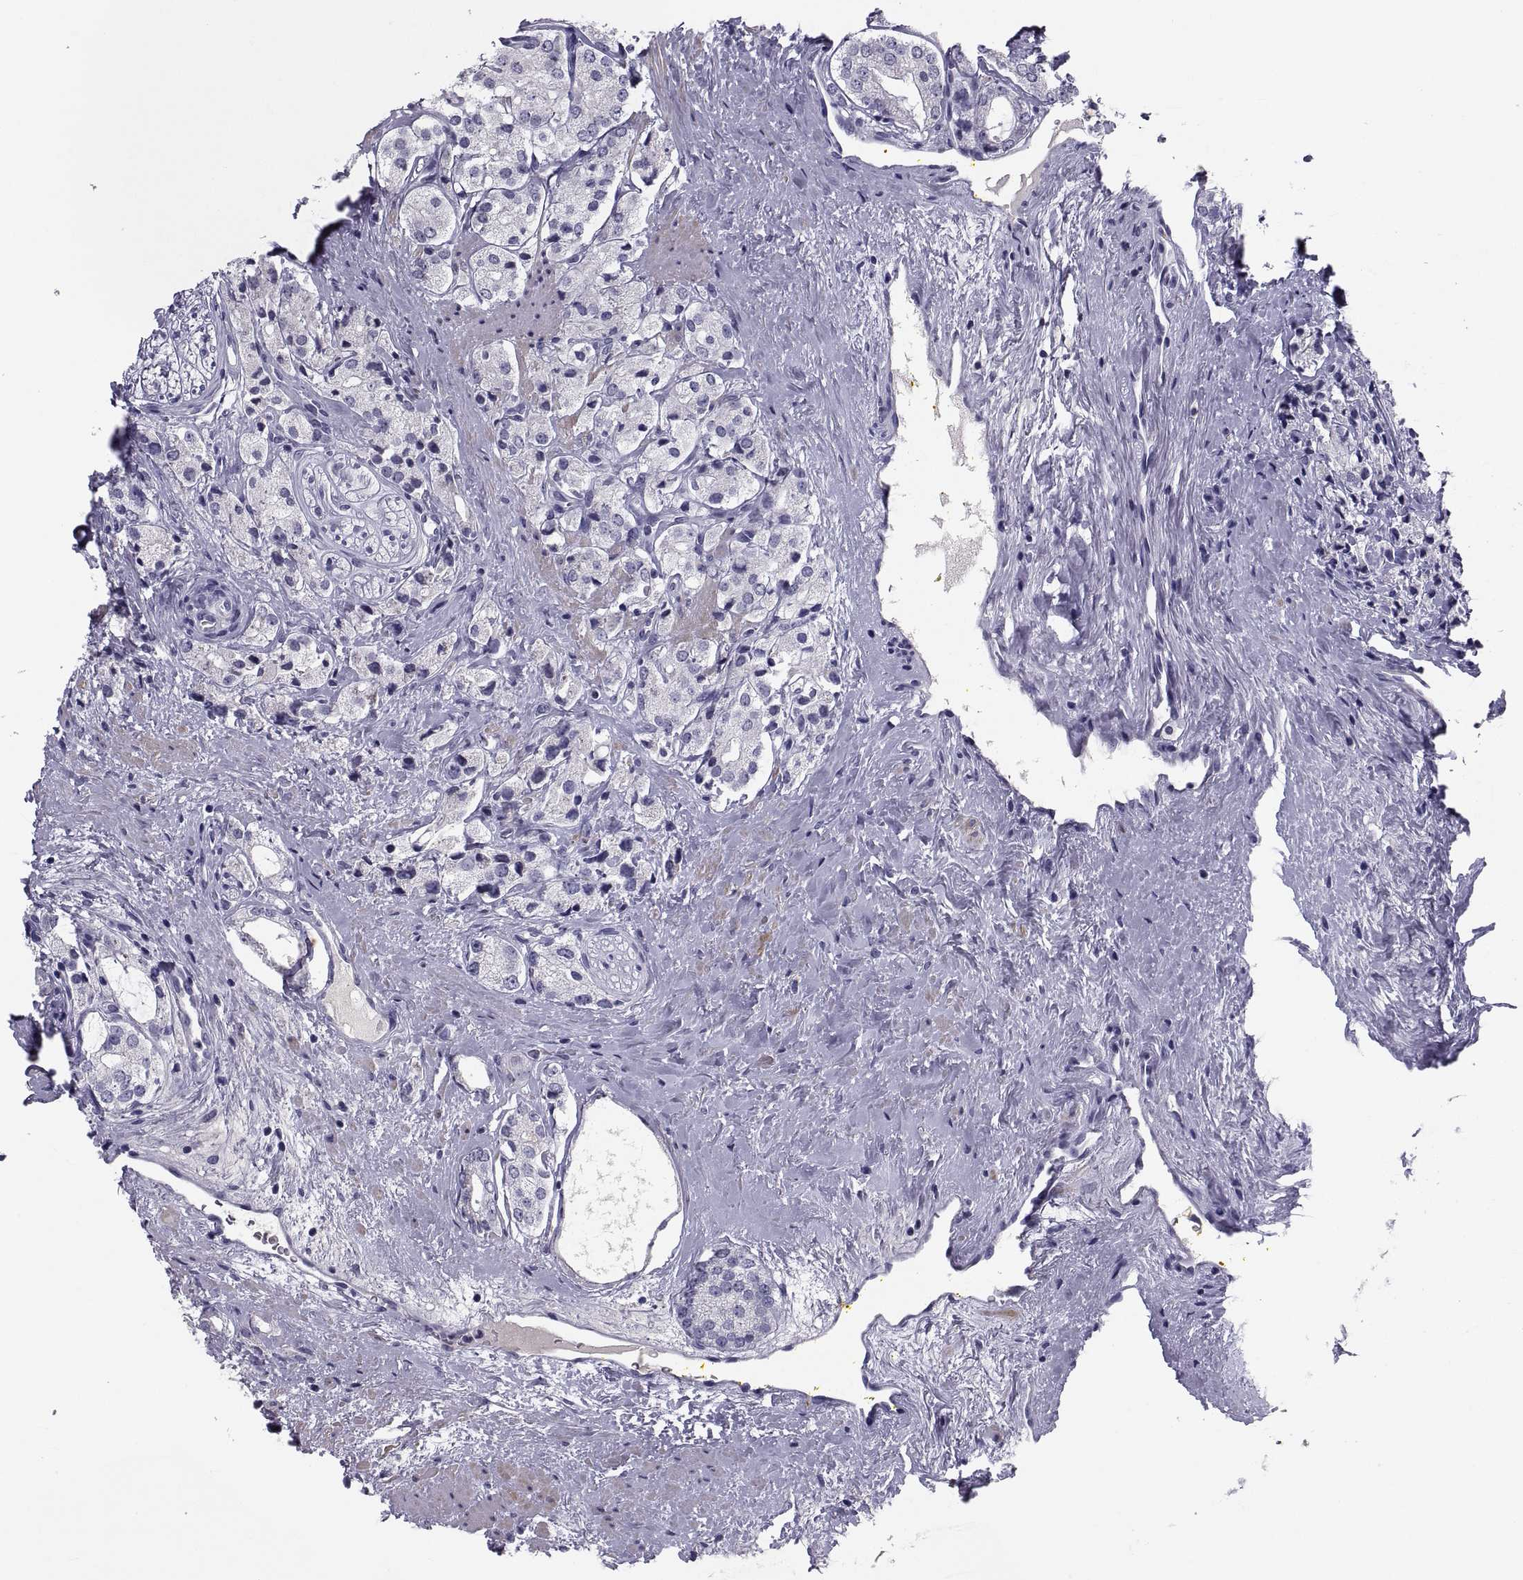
{"staining": {"intensity": "negative", "quantity": "none", "location": "none"}, "tissue": "prostate cancer", "cell_type": "Tumor cells", "image_type": "cancer", "snomed": [{"axis": "morphology", "description": "Adenocarcinoma, NOS"}, {"axis": "topography", "description": "Prostate"}], "caption": "An image of human prostate cancer is negative for staining in tumor cells.", "gene": "PDZRN4", "patient": {"sex": "male", "age": 66}}